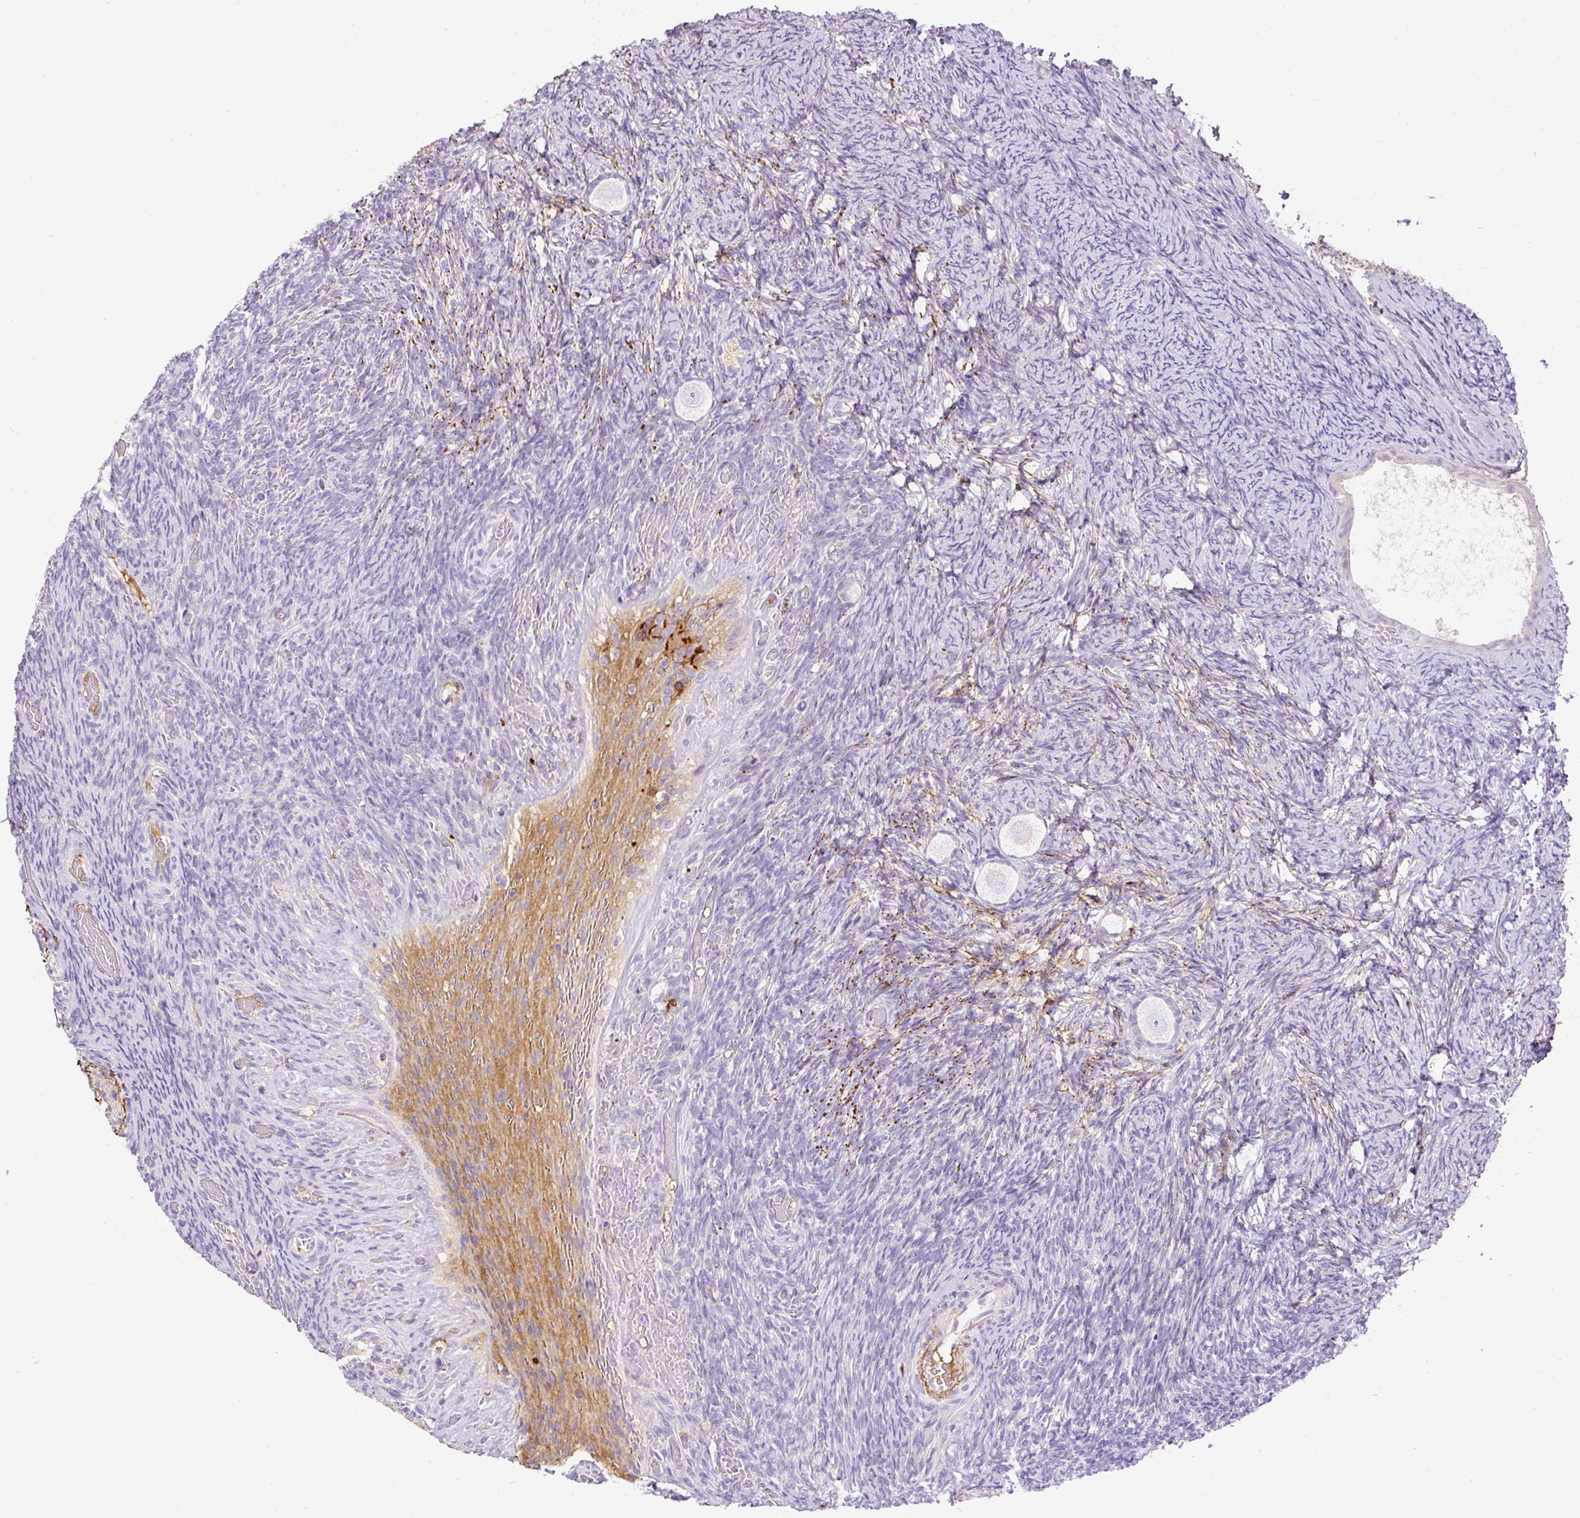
{"staining": {"intensity": "negative", "quantity": "none", "location": "none"}, "tissue": "ovary", "cell_type": "Follicle cells", "image_type": "normal", "snomed": [{"axis": "morphology", "description": "Normal tissue, NOS"}, {"axis": "topography", "description": "Ovary"}], "caption": "IHC histopathology image of unremarkable ovary stained for a protein (brown), which exhibits no staining in follicle cells.", "gene": "APCS", "patient": {"sex": "female", "age": 34}}